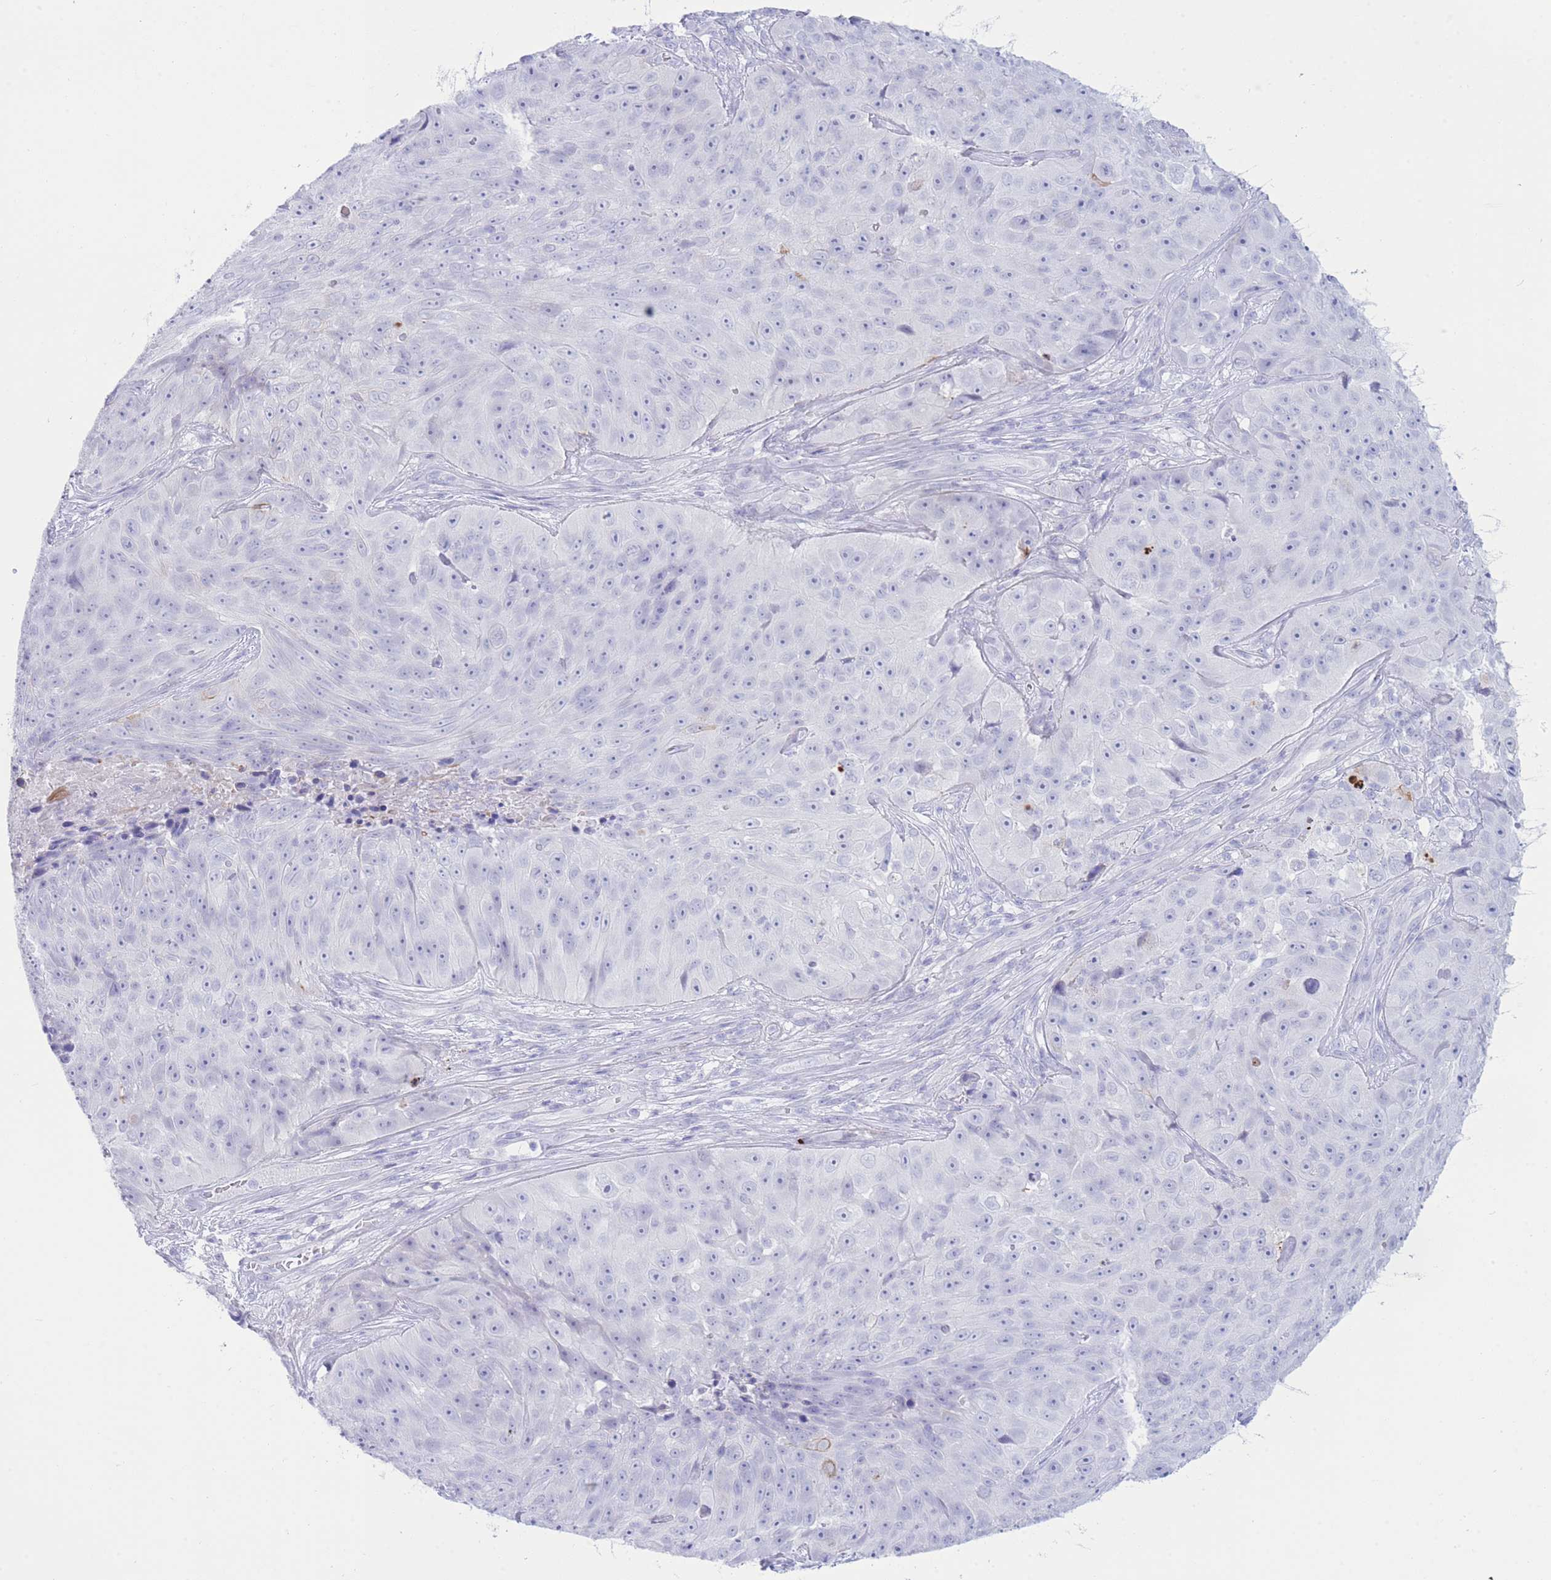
{"staining": {"intensity": "negative", "quantity": "none", "location": "none"}, "tissue": "skin cancer", "cell_type": "Tumor cells", "image_type": "cancer", "snomed": [{"axis": "morphology", "description": "Squamous cell carcinoma, NOS"}, {"axis": "topography", "description": "Skin"}], "caption": "Tumor cells are negative for brown protein staining in skin squamous cell carcinoma.", "gene": "VWA8", "patient": {"sex": "female", "age": 87}}